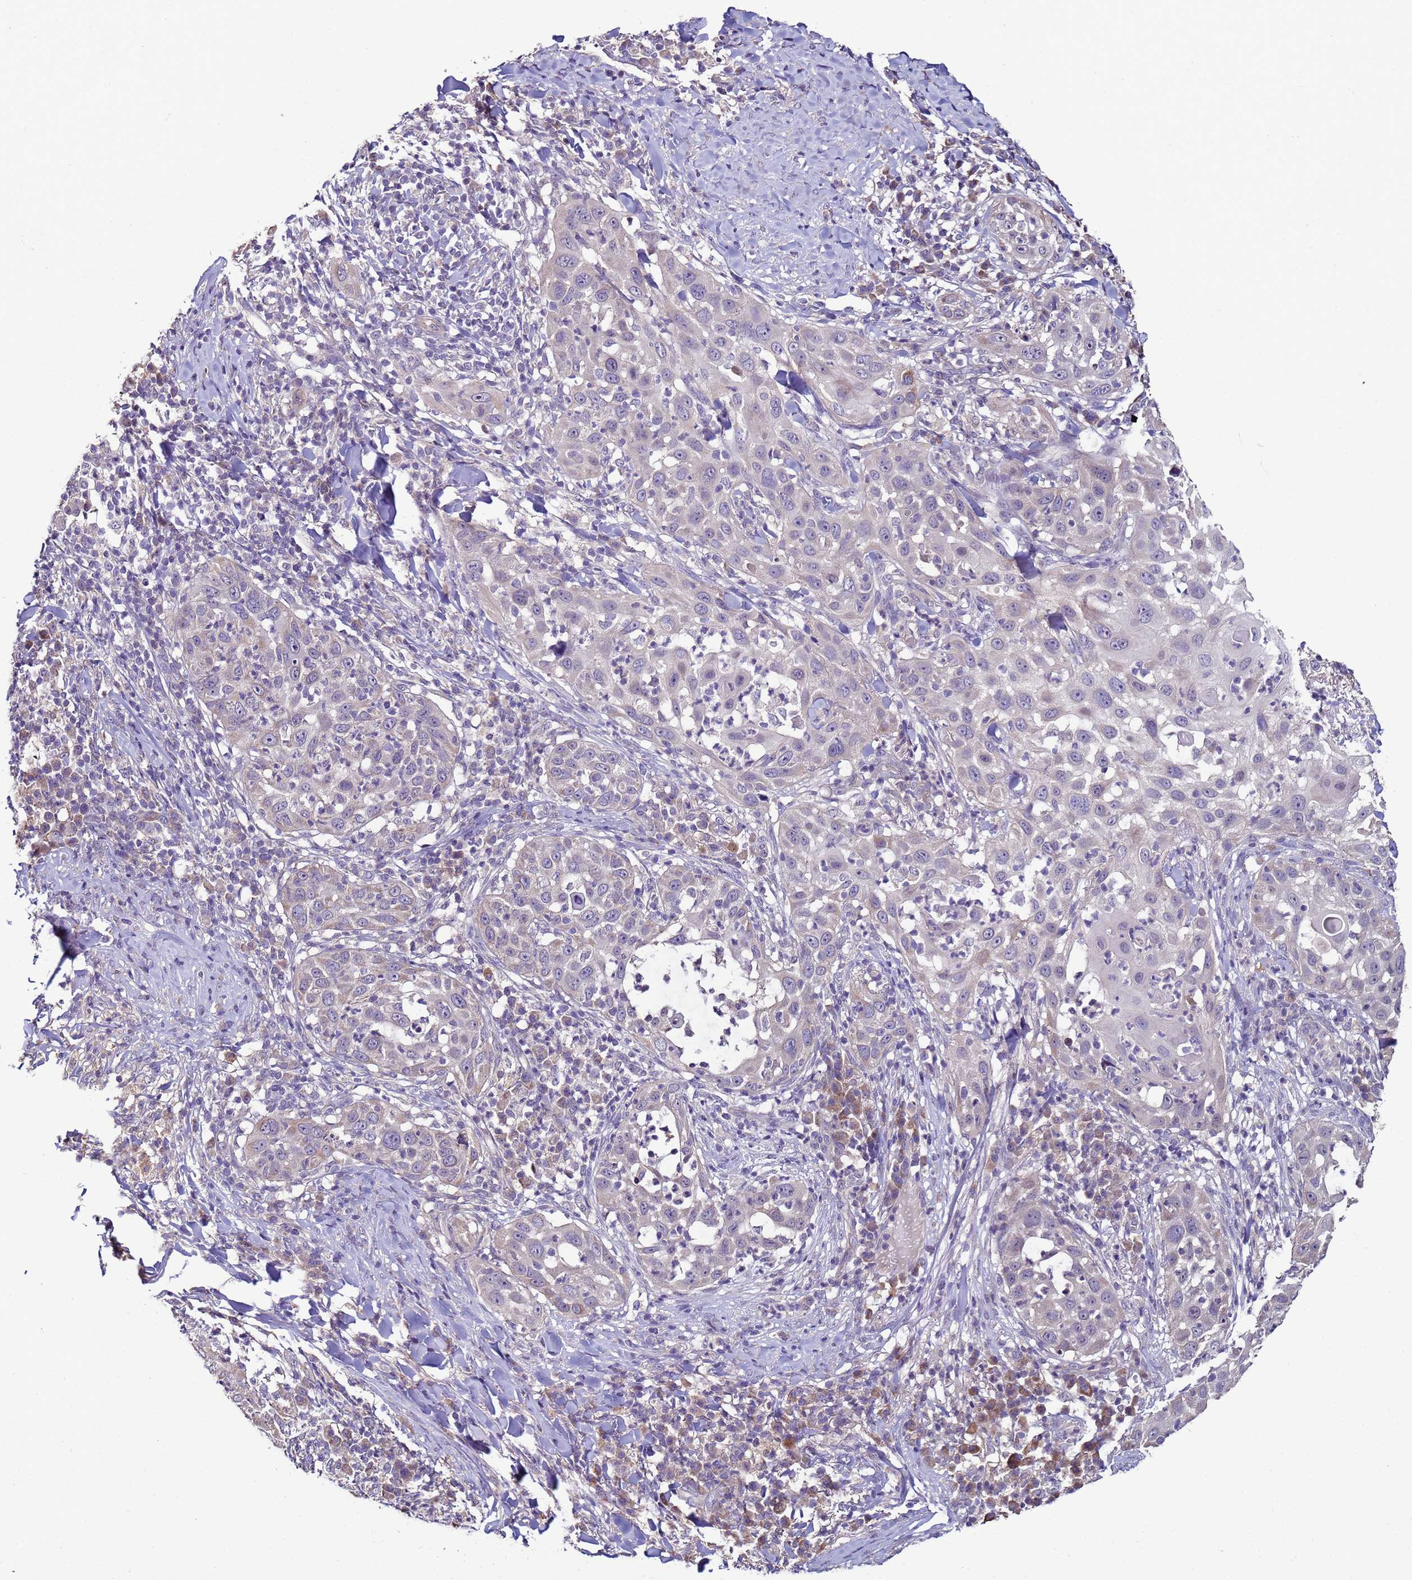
{"staining": {"intensity": "negative", "quantity": "none", "location": "none"}, "tissue": "skin cancer", "cell_type": "Tumor cells", "image_type": "cancer", "snomed": [{"axis": "morphology", "description": "Squamous cell carcinoma, NOS"}, {"axis": "topography", "description": "Skin"}], "caption": "DAB immunohistochemical staining of human skin squamous cell carcinoma demonstrates no significant positivity in tumor cells.", "gene": "CLHC1", "patient": {"sex": "female", "age": 44}}